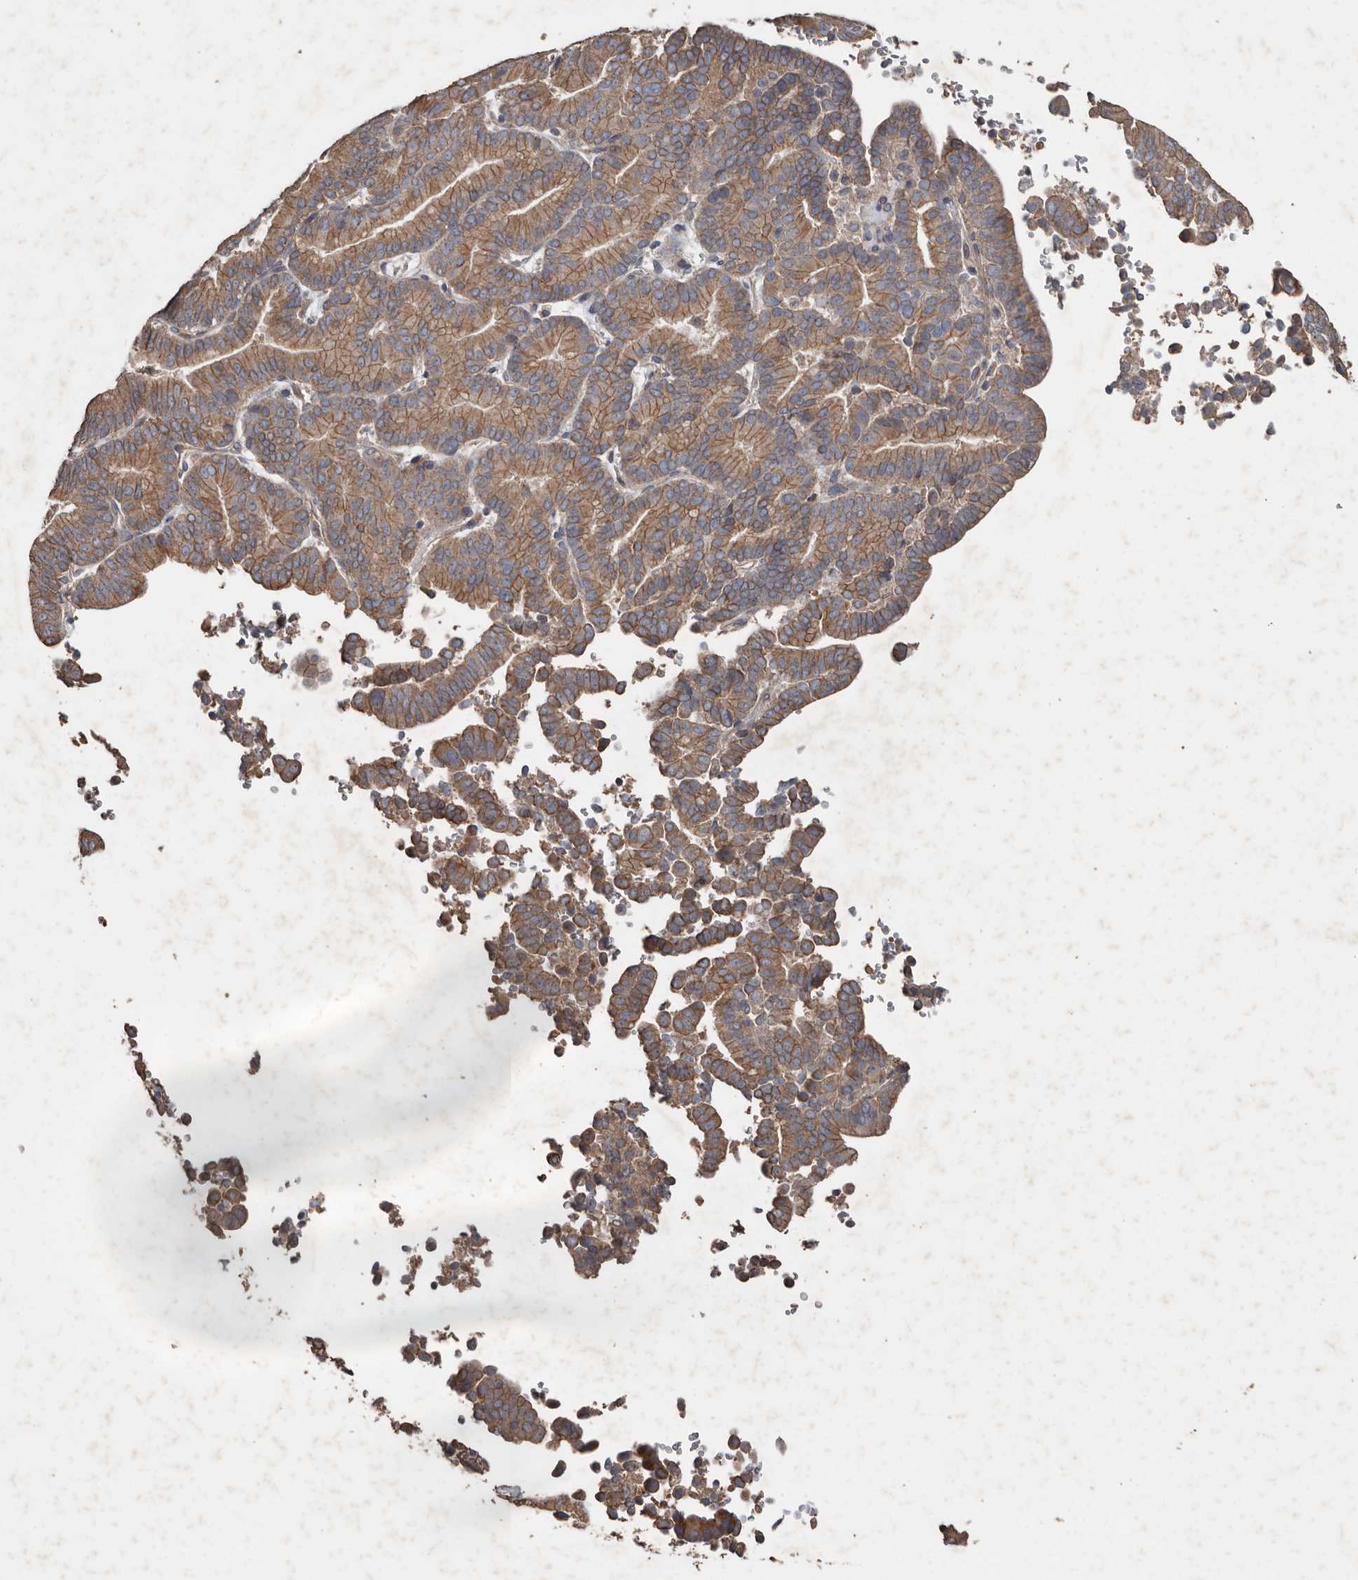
{"staining": {"intensity": "moderate", "quantity": ">75%", "location": "cytoplasmic/membranous"}, "tissue": "liver cancer", "cell_type": "Tumor cells", "image_type": "cancer", "snomed": [{"axis": "morphology", "description": "Cholangiocarcinoma"}, {"axis": "topography", "description": "Liver"}], "caption": "IHC histopathology image of neoplastic tissue: liver cancer (cholangiocarcinoma) stained using IHC demonstrates medium levels of moderate protein expression localized specifically in the cytoplasmic/membranous of tumor cells, appearing as a cytoplasmic/membranous brown color.", "gene": "HYAL4", "patient": {"sex": "female", "age": 75}}